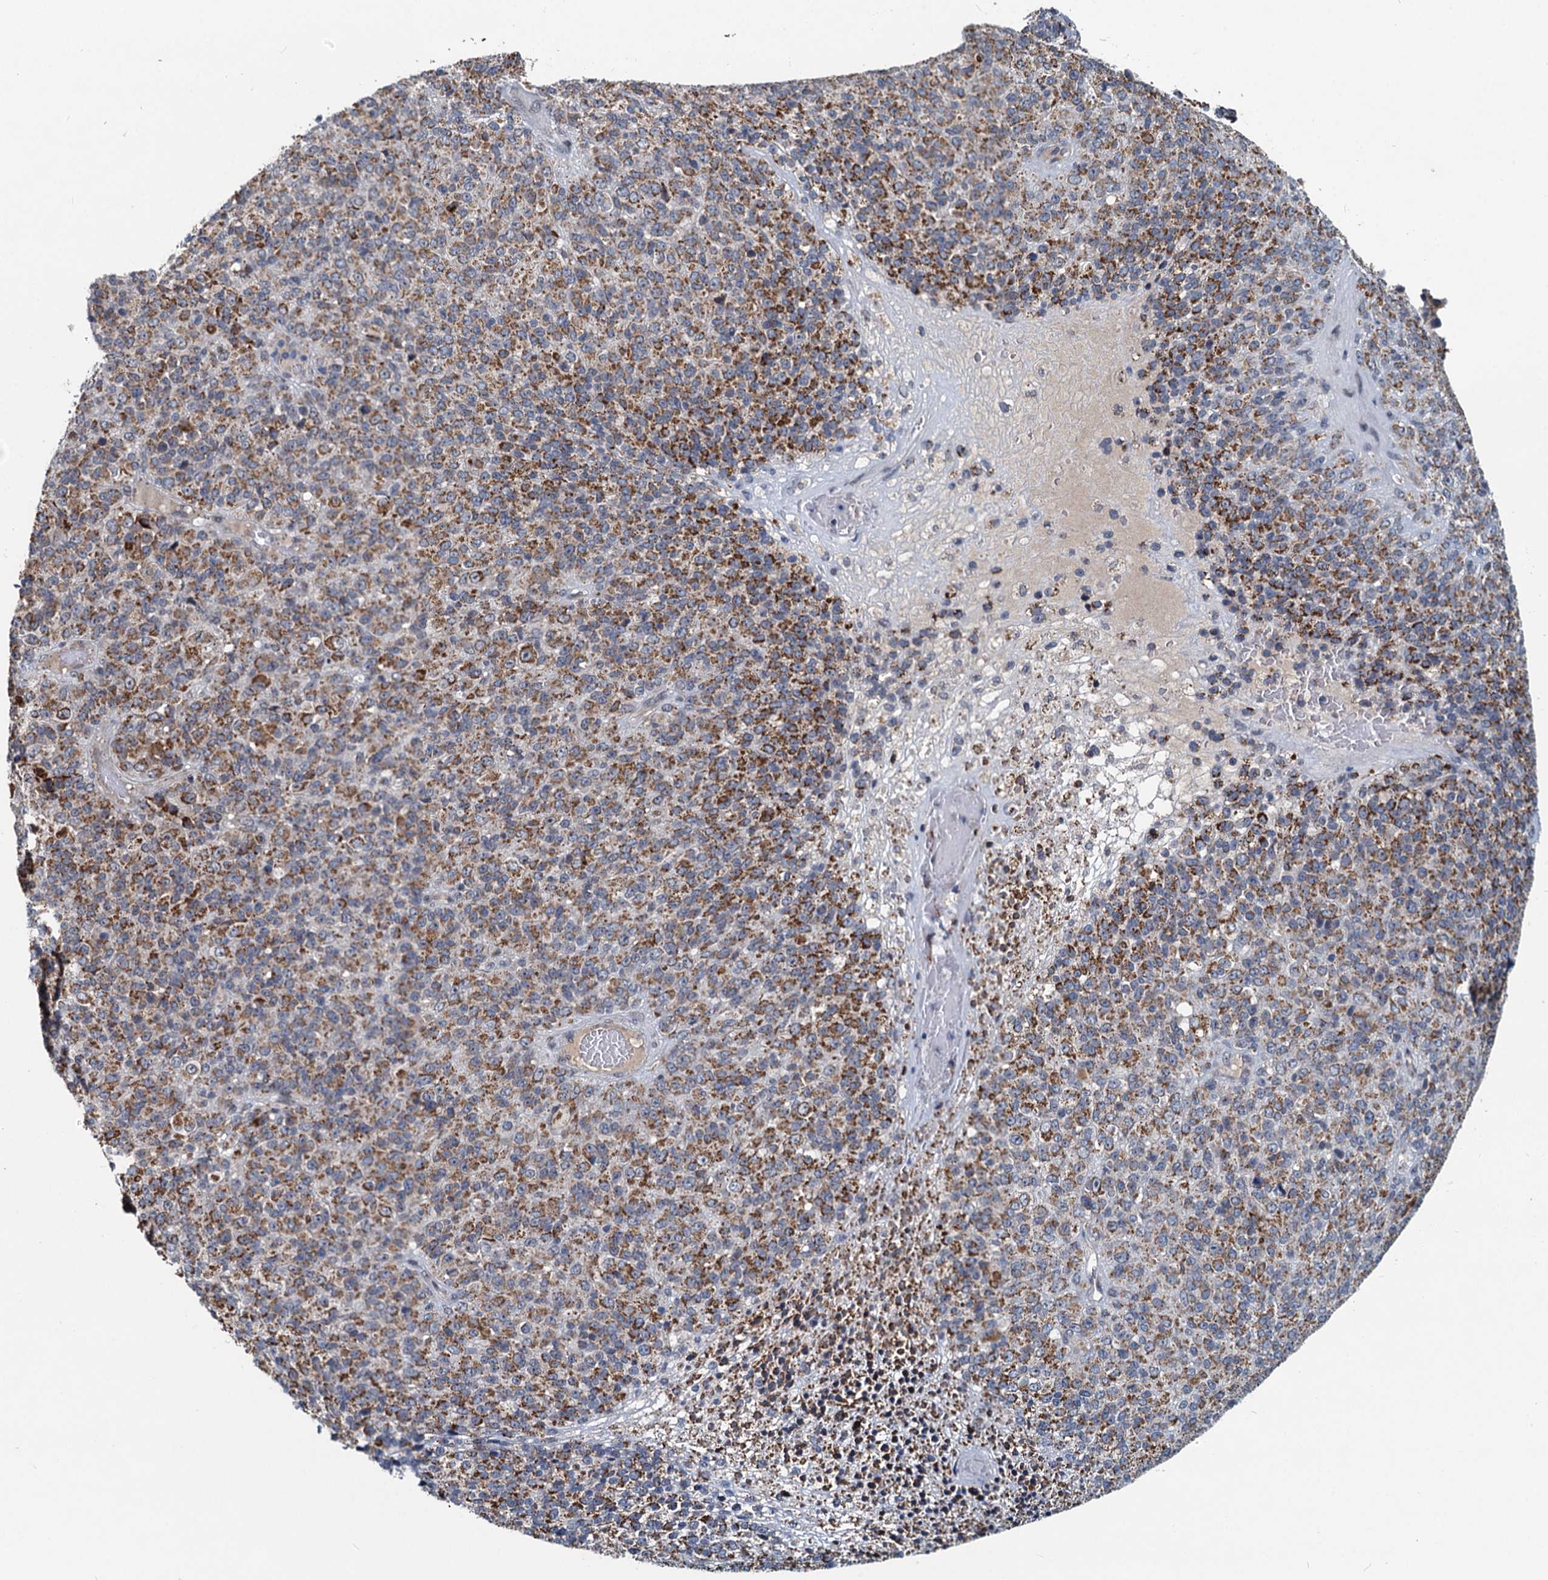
{"staining": {"intensity": "moderate", "quantity": ">75%", "location": "cytoplasmic/membranous"}, "tissue": "melanoma", "cell_type": "Tumor cells", "image_type": "cancer", "snomed": [{"axis": "morphology", "description": "Malignant melanoma, Metastatic site"}, {"axis": "topography", "description": "Brain"}], "caption": "Immunohistochemistry photomicrograph of neoplastic tissue: melanoma stained using immunohistochemistry (IHC) shows medium levels of moderate protein expression localized specifically in the cytoplasmic/membranous of tumor cells, appearing as a cytoplasmic/membranous brown color.", "gene": "RITA1", "patient": {"sex": "female", "age": 56}}